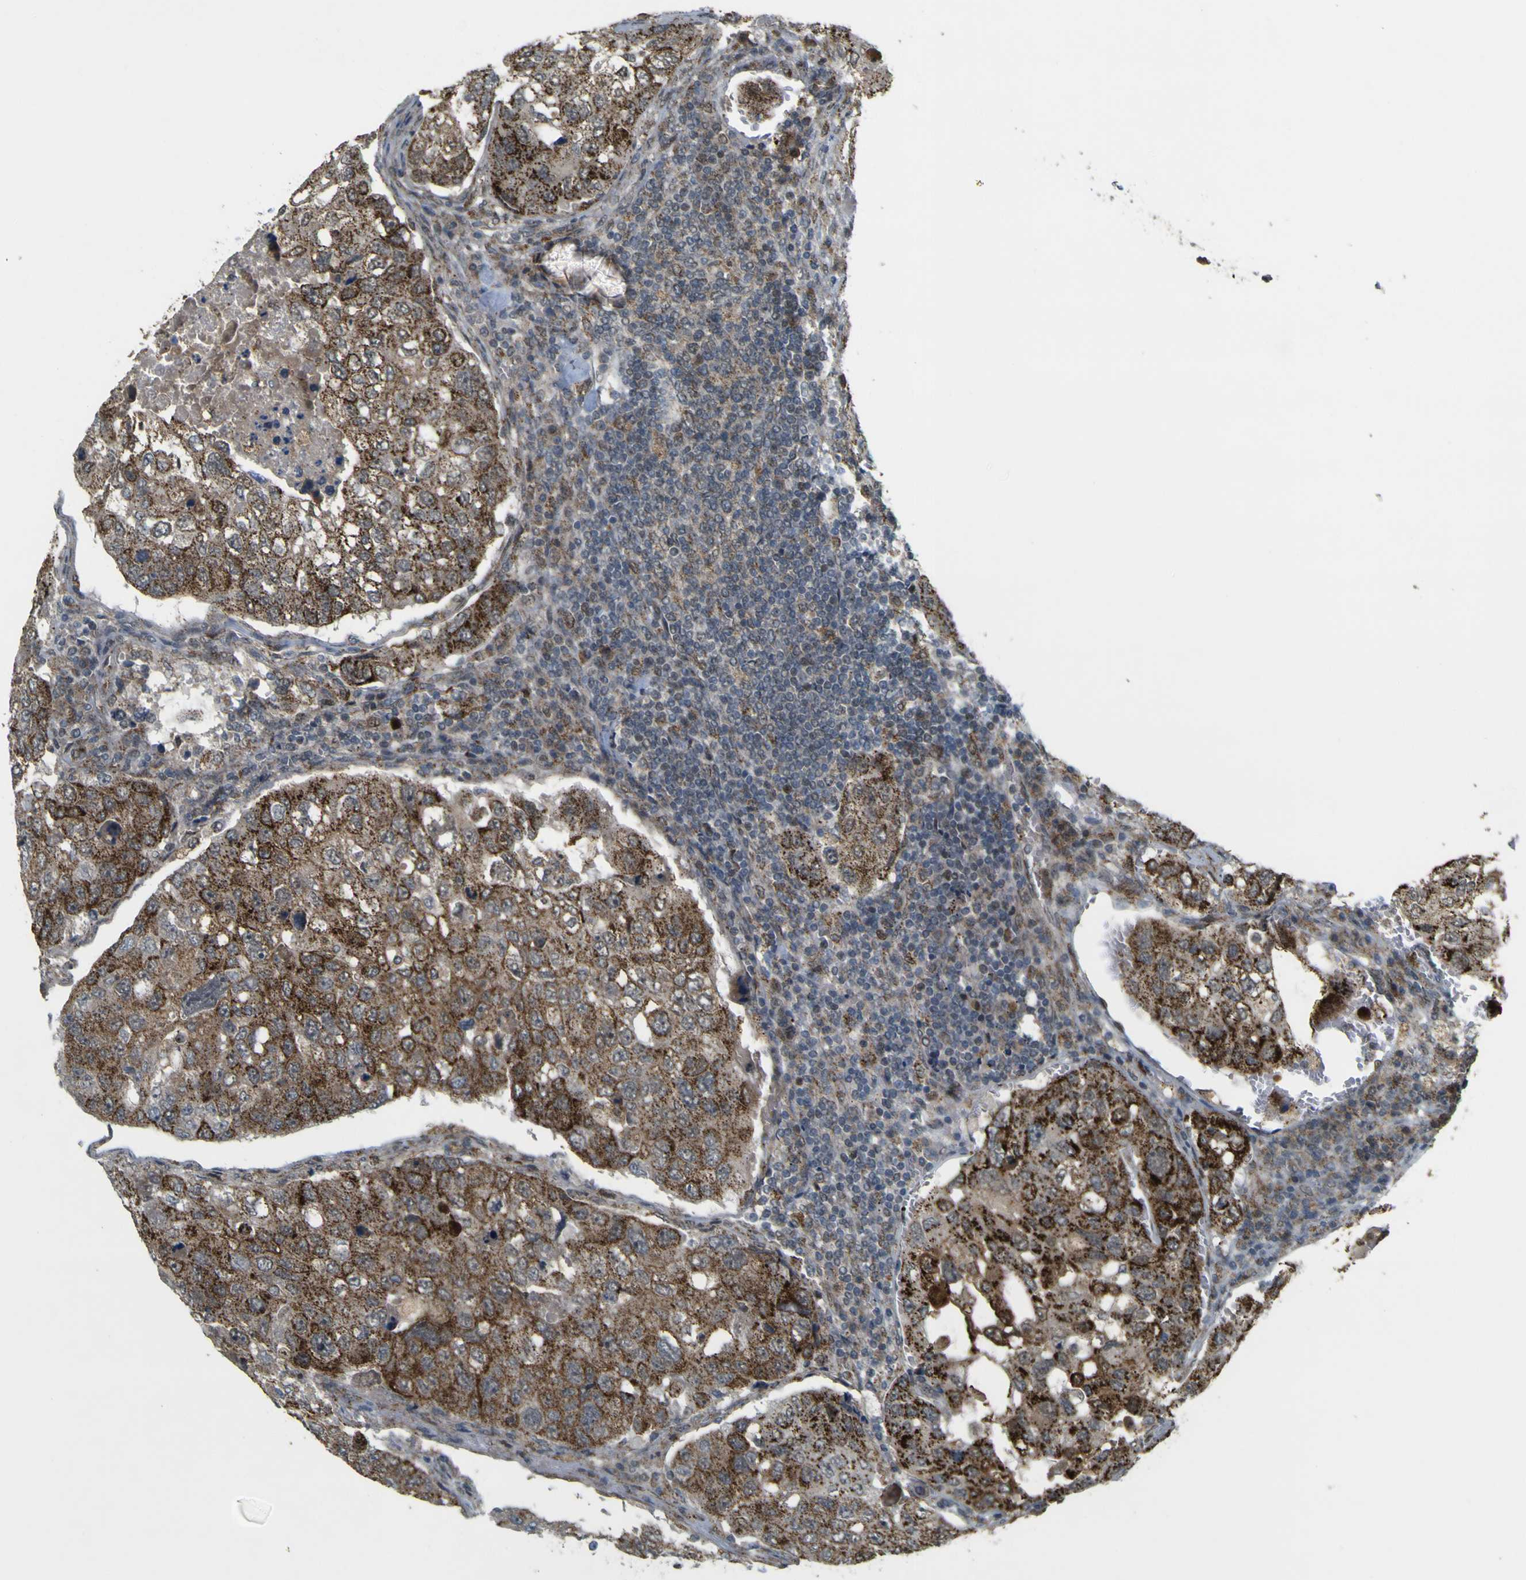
{"staining": {"intensity": "strong", "quantity": ">75%", "location": "cytoplasmic/membranous"}, "tissue": "urothelial cancer", "cell_type": "Tumor cells", "image_type": "cancer", "snomed": [{"axis": "morphology", "description": "Urothelial carcinoma, High grade"}, {"axis": "topography", "description": "Lymph node"}, {"axis": "topography", "description": "Urinary bladder"}], "caption": "High-grade urothelial carcinoma stained with IHC exhibits strong cytoplasmic/membranous expression in approximately >75% of tumor cells.", "gene": "ACBD5", "patient": {"sex": "male", "age": 51}}